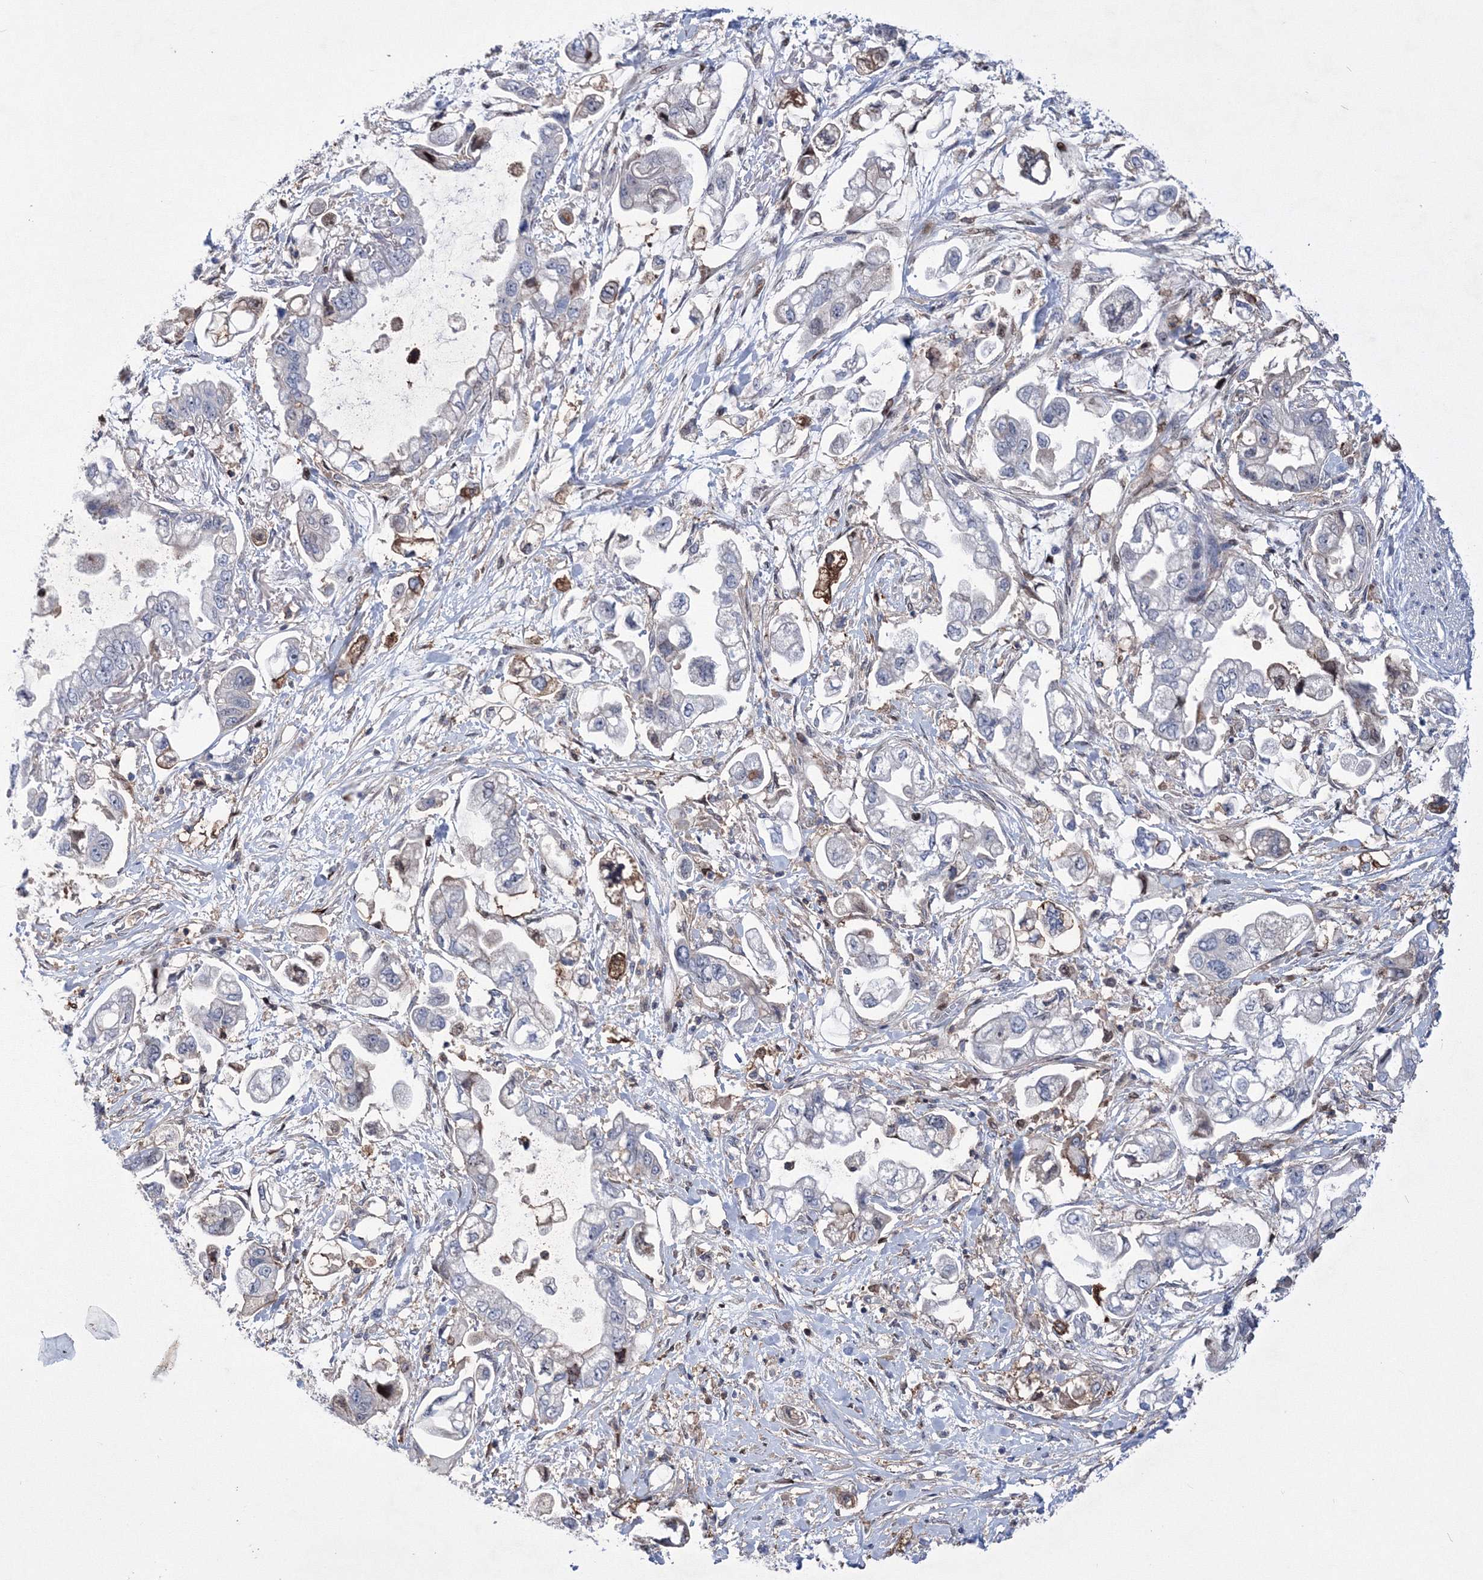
{"staining": {"intensity": "negative", "quantity": "none", "location": "none"}, "tissue": "stomach cancer", "cell_type": "Tumor cells", "image_type": "cancer", "snomed": [{"axis": "morphology", "description": "Adenocarcinoma, NOS"}, {"axis": "topography", "description": "Stomach"}], "caption": "Adenocarcinoma (stomach) was stained to show a protein in brown. There is no significant positivity in tumor cells.", "gene": "RNPEPL1", "patient": {"sex": "male", "age": 62}}